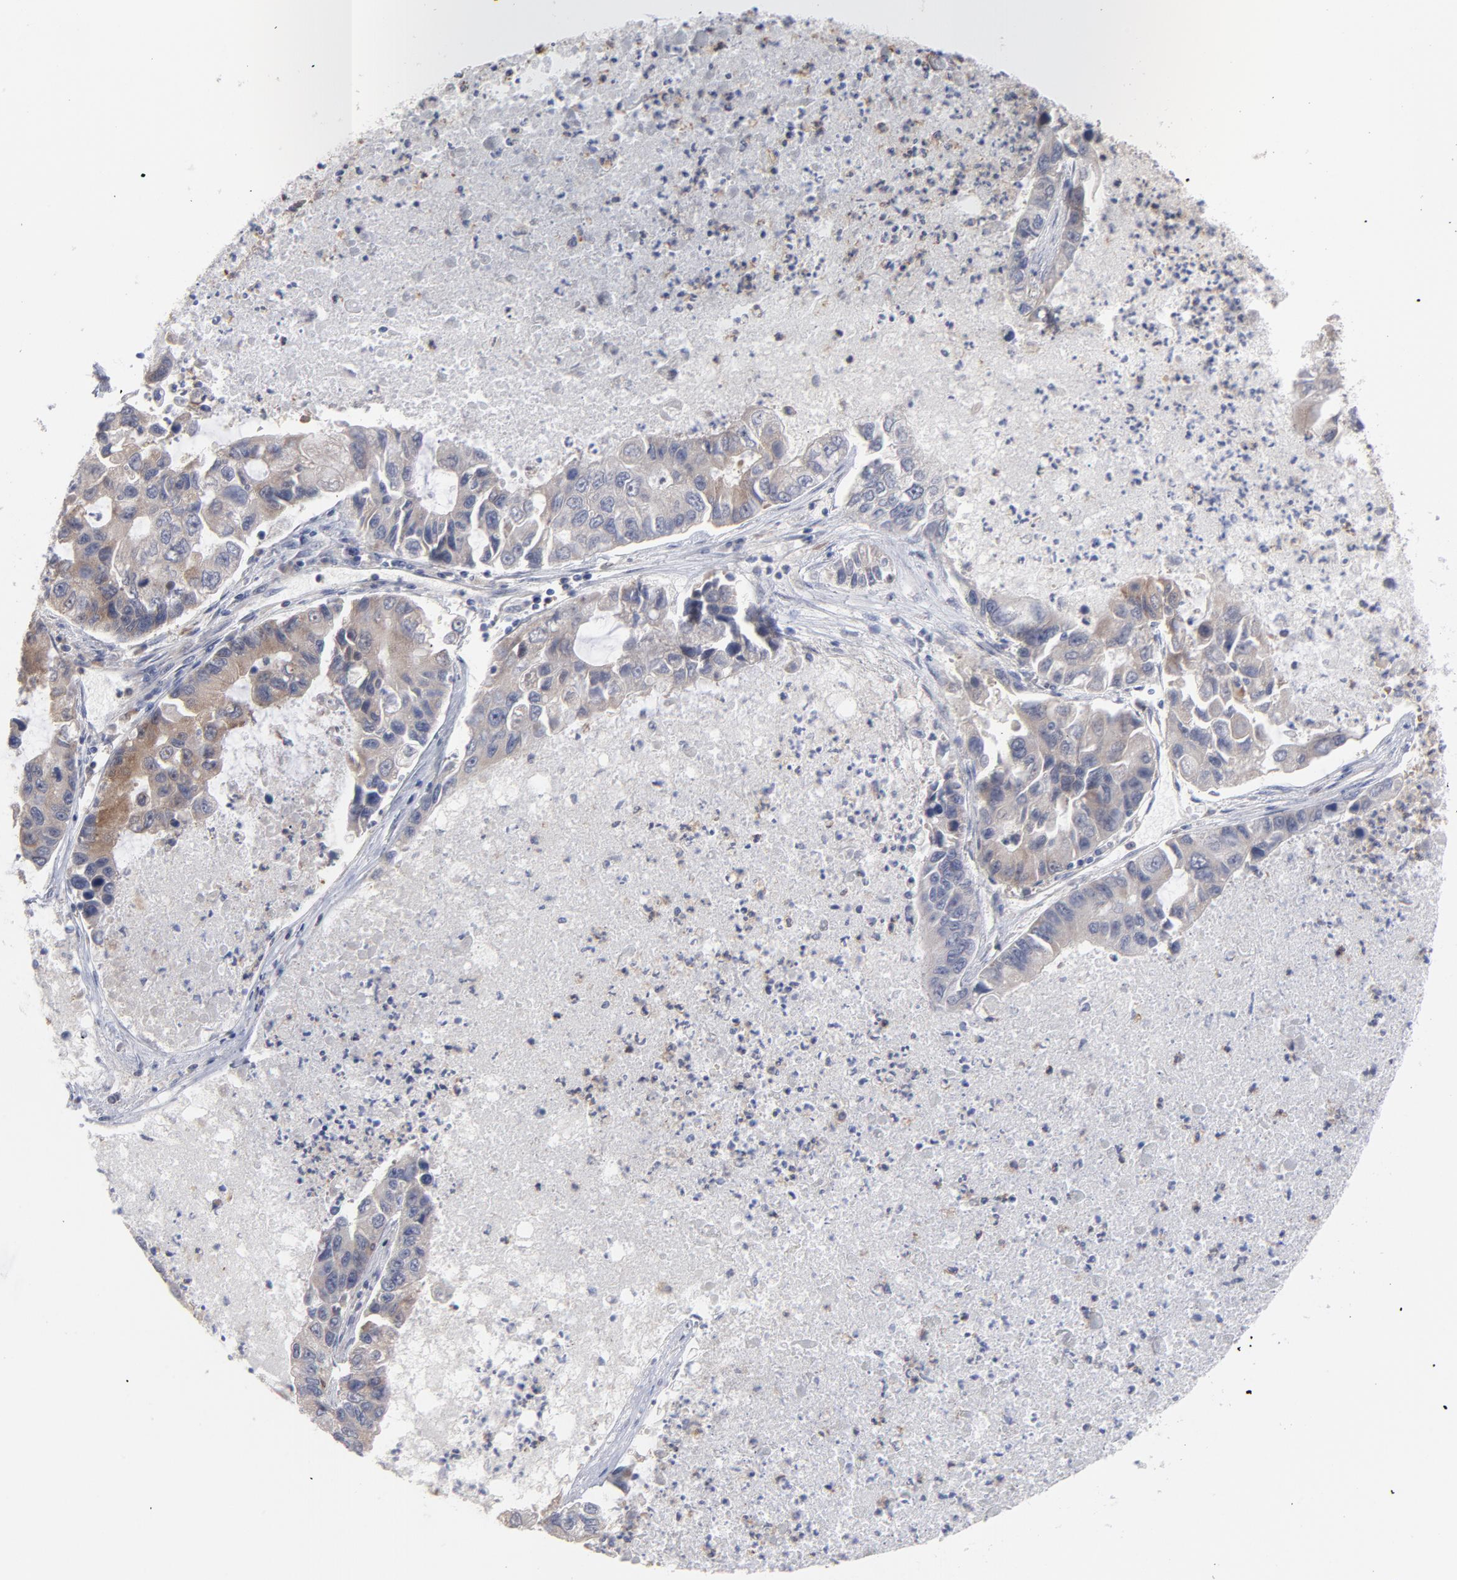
{"staining": {"intensity": "weak", "quantity": "<25%", "location": "cytoplasmic/membranous"}, "tissue": "lung cancer", "cell_type": "Tumor cells", "image_type": "cancer", "snomed": [{"axis": "morphology", "description": "Adenocarcinoma, NOS"}, {"axis": "topography", "description": "Lung"}], "caption": "High magnification brightfield microscopy of lung adenocarcinoma stained with DAB (3,3'-diaminobenzidine) (brown) and counterstained with hematoxylin (blue): tumor cells show no significant staining.", "gene": "OAS1", "patient": {"sex": "female", "age": 51}}